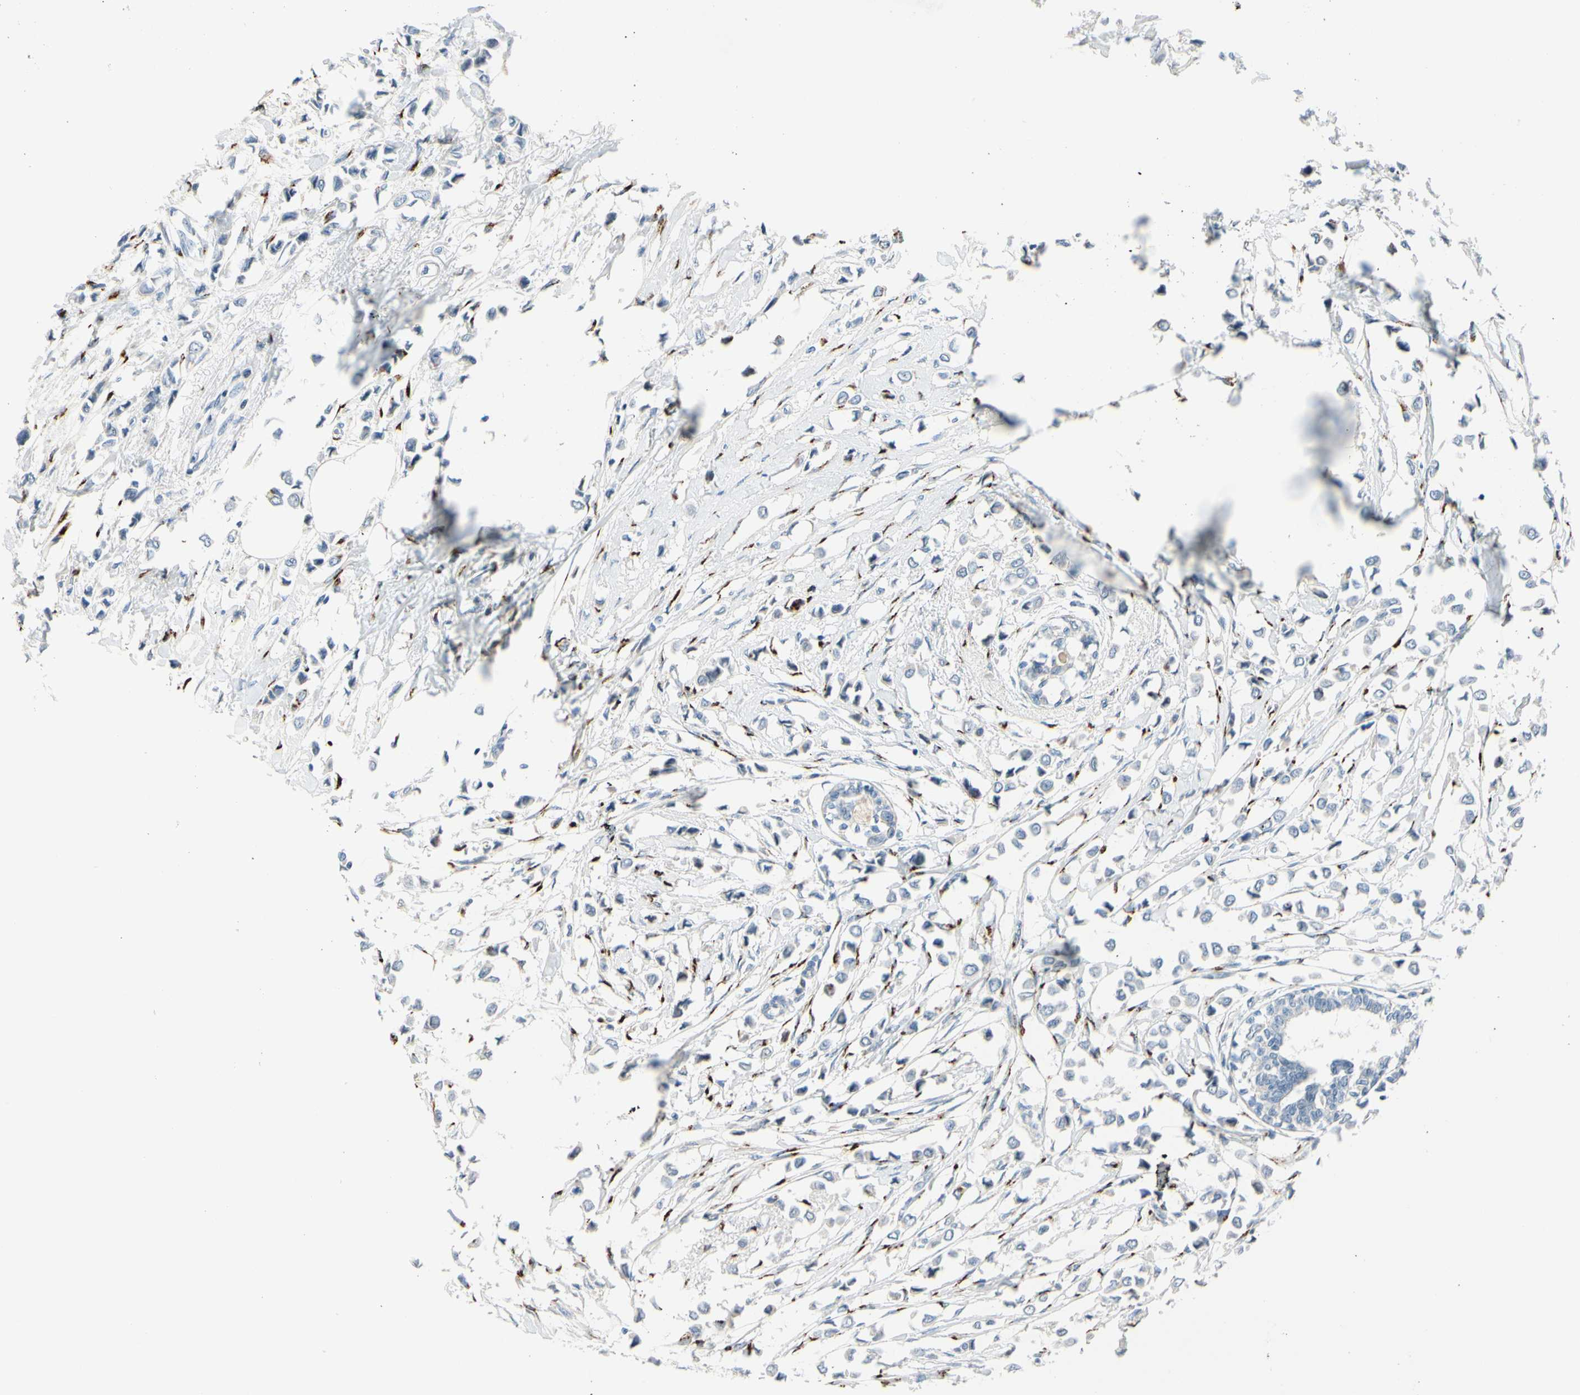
{"staining": {"intensity": "negative", "quantity": "none", "location": "none"}, "tissue": "breast cancer", "cell_type": "Tumor cells", "image_type": "cancer", "snomed": [{"axis": "morphology", "description": "Lobular carcinoma"}, {"axis": "topography", "description": "Breast"}], "caption": "Tumor cells show no significant protein staining in lobular carcinoma (breast).", "gene": "GALNT5", "patient": {"sex": "female", "age": 51}}